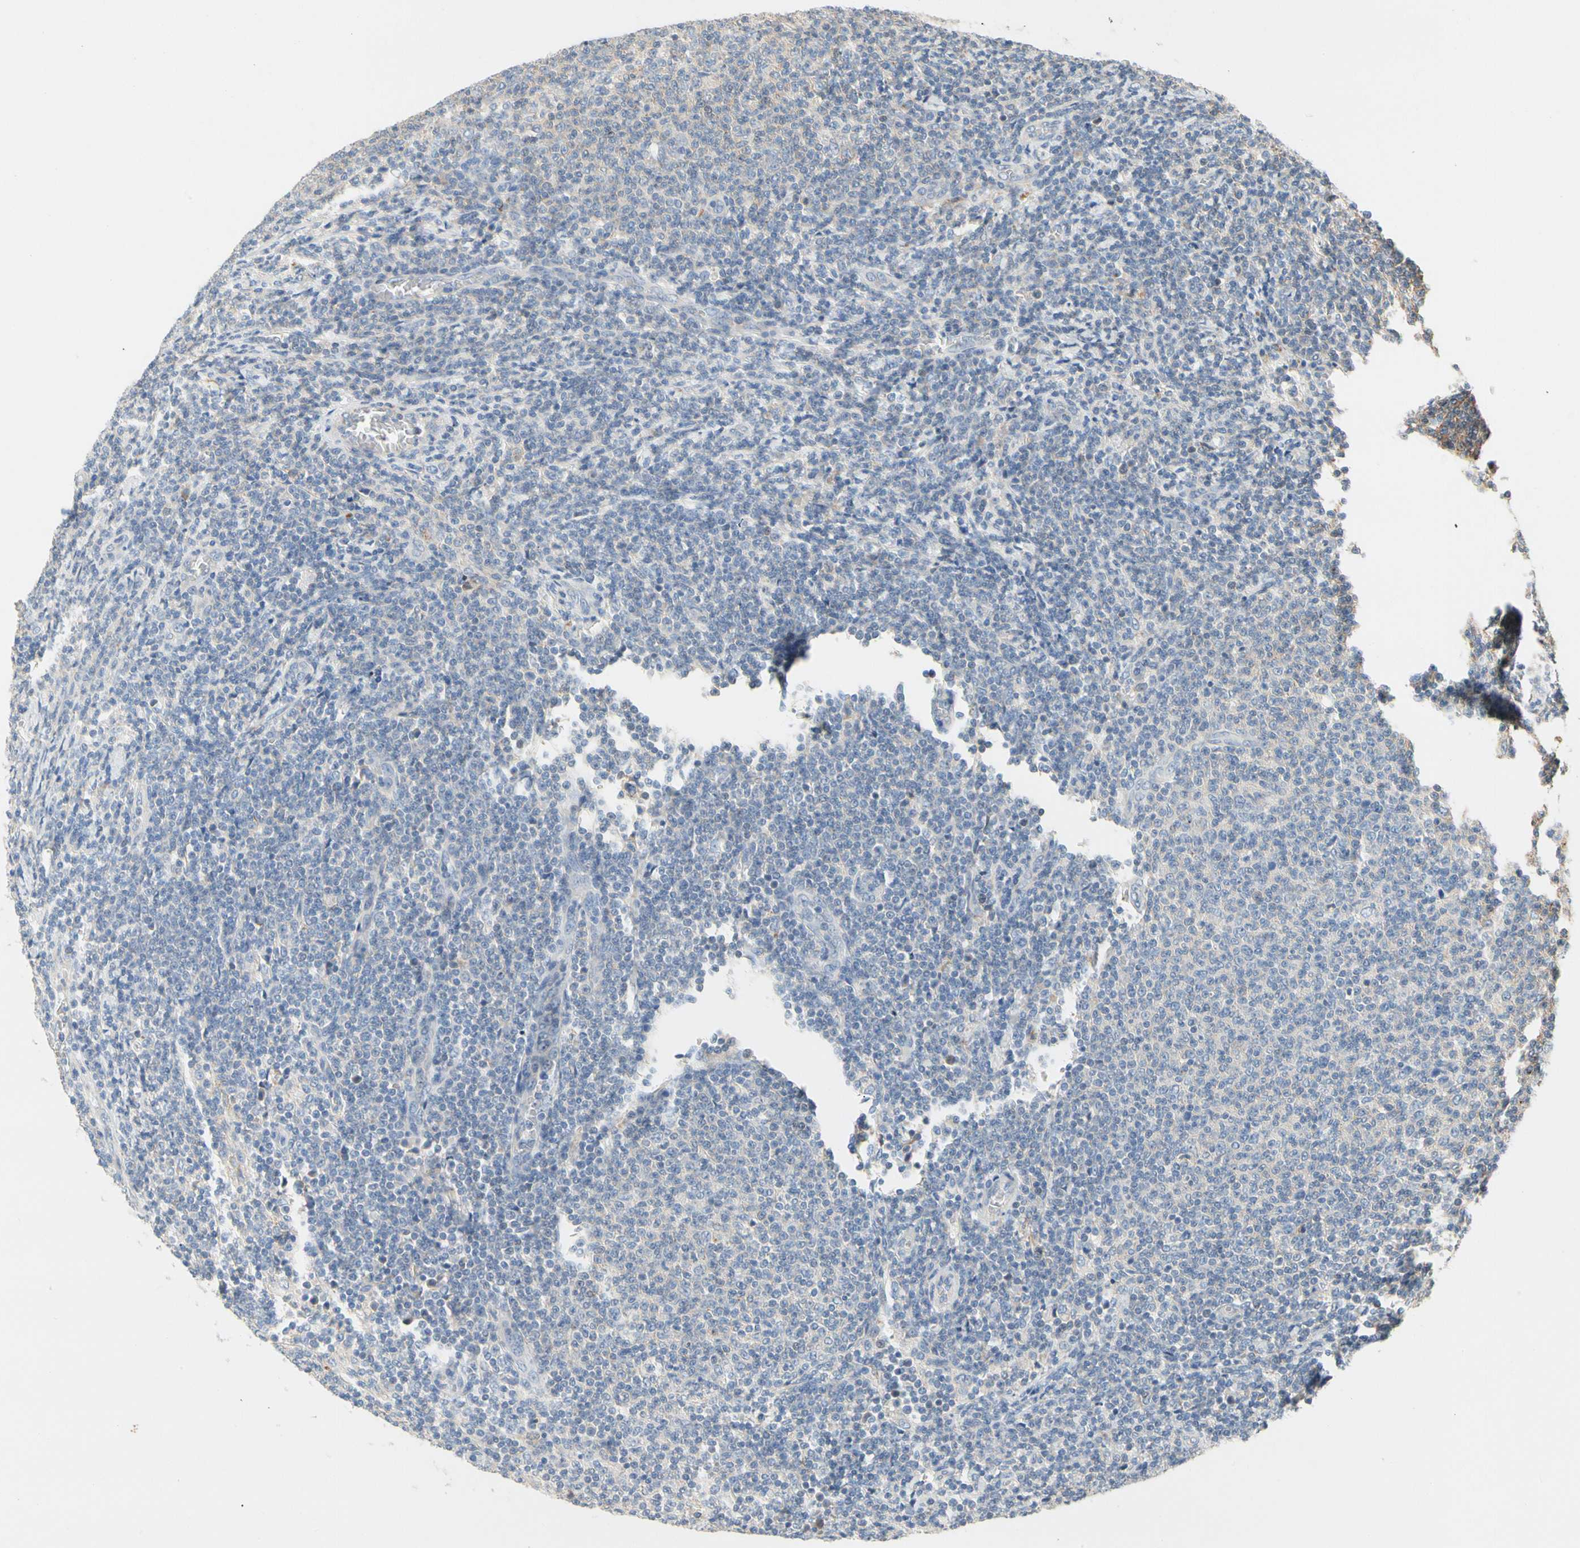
{"staining": {"intensity": "negative", "quantity": "none", "location": "none"}, "tissue": "lymphoma", "cell_type": "Tumor cells", "image_type": "cancer", "snomed": [{"axis": "morphology", "description": "Malignant lymphoma, non-Hodgkin's type, Low grade"}, {"axis": "topography", "description": "Lymph node"}], "caption": "A micrograph of low-grade malignant lymphoma, non-Hodgkin's type stained for a protein displays no brown staining in tumor cells.", "gene": "CCM2L", "patient": {"sex": "male", "age": 66}}